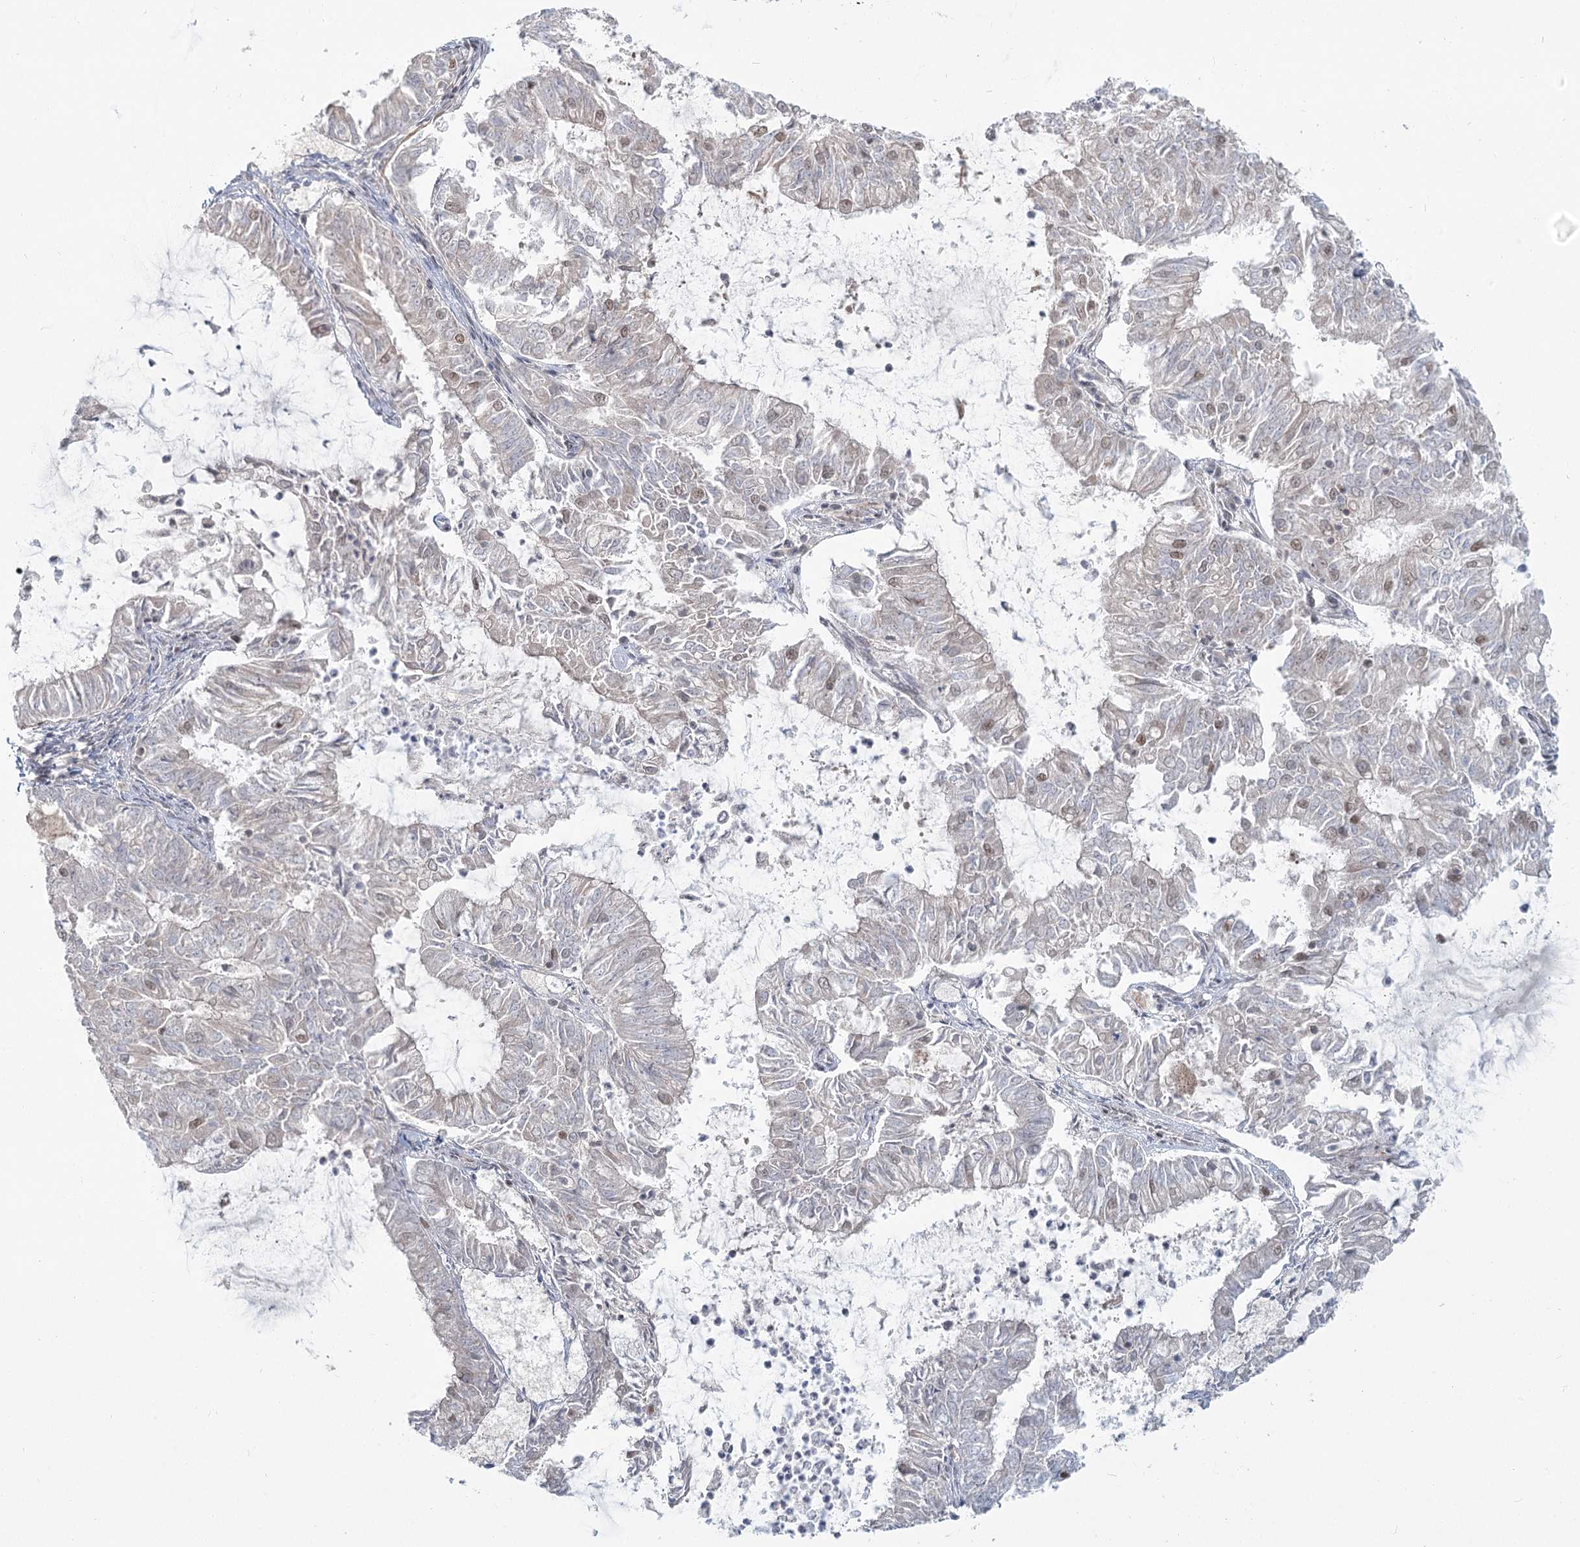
{"staining": {"intensity": "negative", "quantity": "none", "location": "none"}, "tissue": "endometrial cancer", "cell_type": "Tumor cells", "image_type": "cancer", "snomed": [{"axis": "morphology", "description": "Adenocarcinoma, NOS"}, {"axis": "topography", "description": "Endometrium"}], "caption": "The IHC image has no significant positivity in tumor cells of adenocarcinoma (endometrial) tissue.", "gene": "R3HCC1L", "patient": {"sex": "female", "age": 57}}